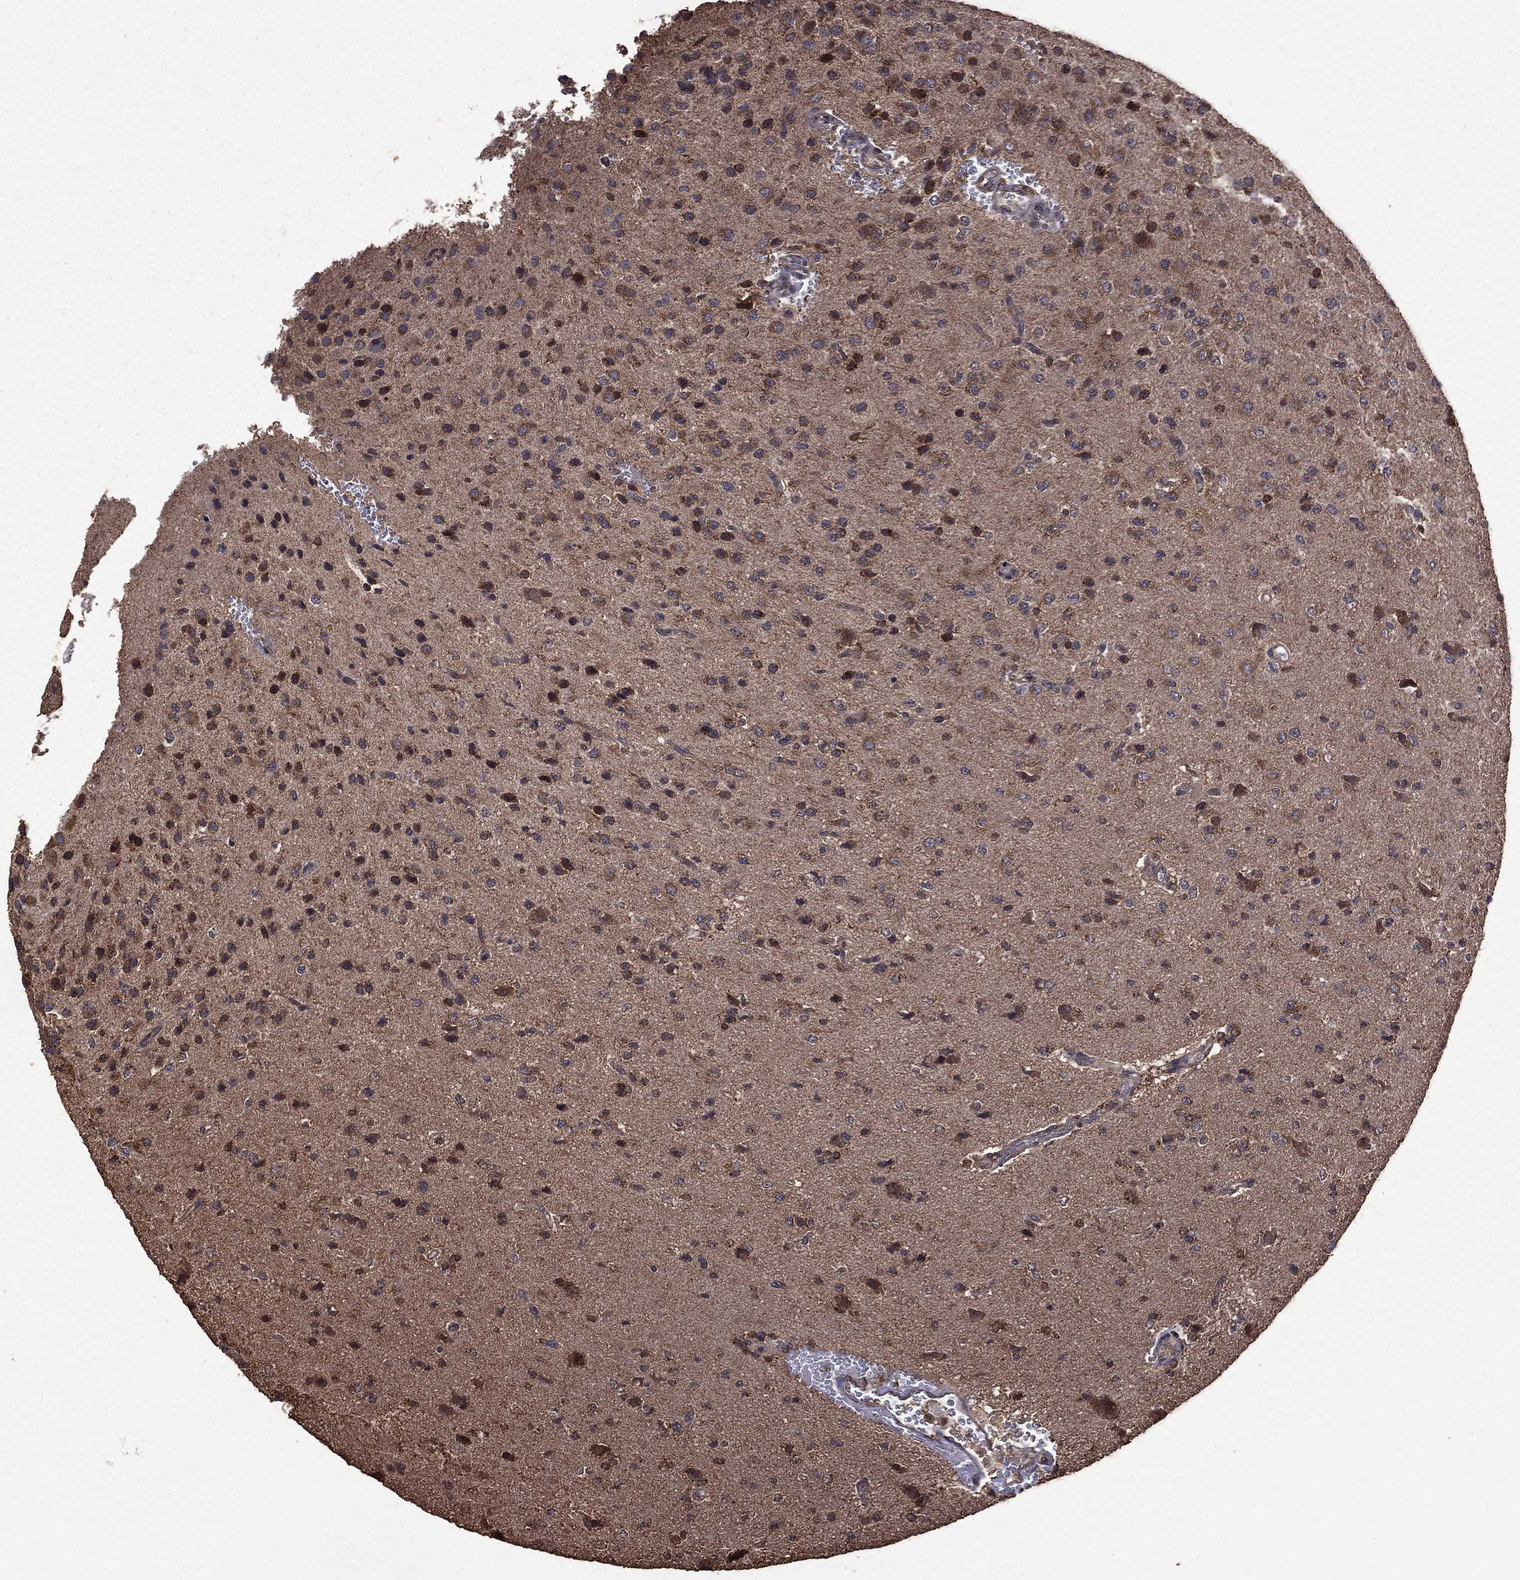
{"staining": {"intensity": "weak", "quantity": "<25%", "location": "cytoplasmic/membranous"}, "tissue": "glioma", "cell_type": "Tumor cells", "image_type": "cancer", "snomed": [{"axis": "morphology", "description": "Glioma, malignant, Low grade"}, {"axis": "topography", "description": "Brain"}], "caption": "A high-resolution micrograph shows IHC staining of glioma, which shows no significant expression in tumor cells. (Immunohistochemistry (ihc), brightfield microscopy, high magnification).", "gene": "BIRC6", "patient": {"sex": "male", "age": 41}}